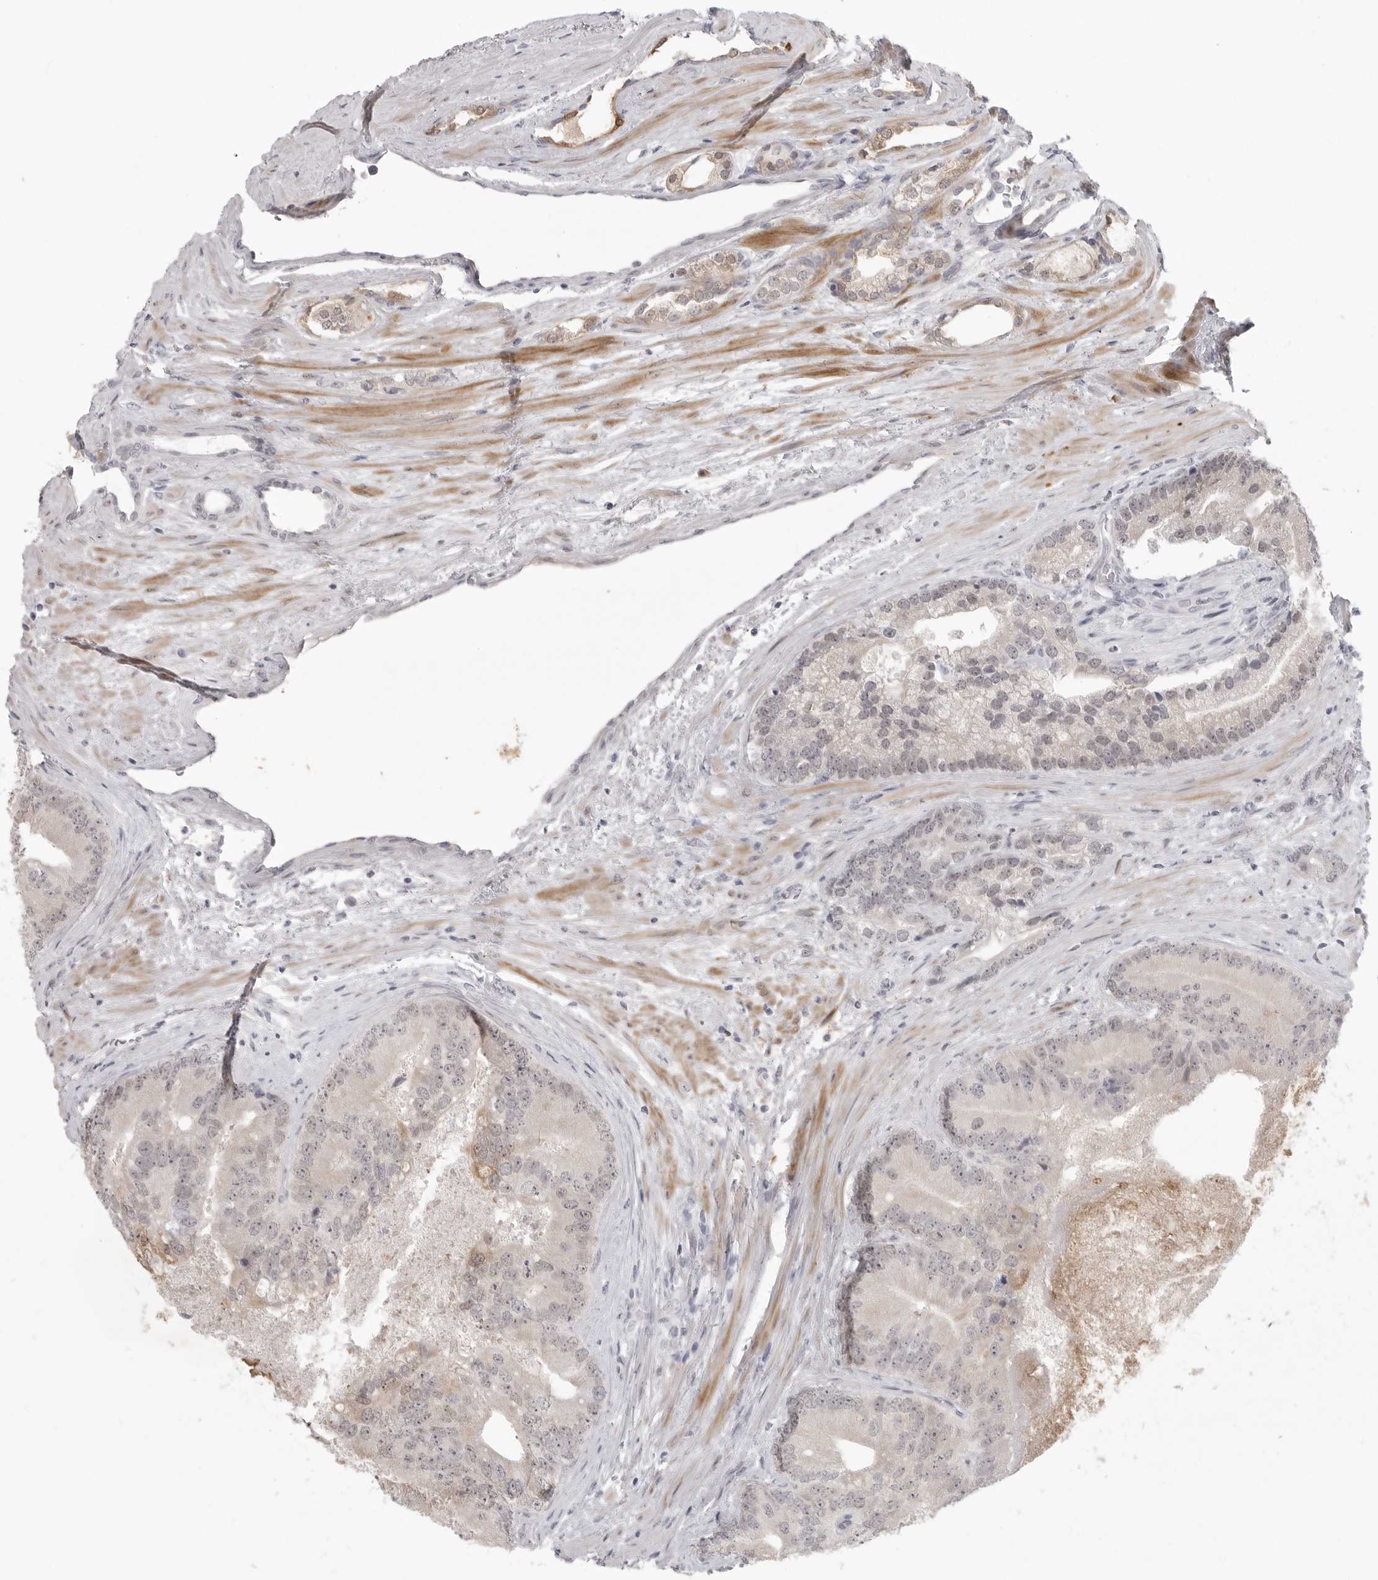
{"staining": {"intensity": "moderate", "quantity": "<25%", "location": "cytoplasmic/membranous"}, "tissue": "prostate cancer", "cell_type": "Tumor cells", "image_type": "cancer", "snomed": [{"axis": "morphology", "description": "Adenocarcinoma, High grade"}, {"axis": "topography", "description": "Prostate"}], "caption": "Immunohistochemical staining of human prostate cancer reveals moderate cytoplasmic/membranous protein staining in approximately <25% of tumor cells. (DAB (3,3'-diaminobenzidine) IHC, brown staining for protein, blue staining for nuclei).", "gene": "TCTN3", "patient": {"sex": "male", "age": 70}}